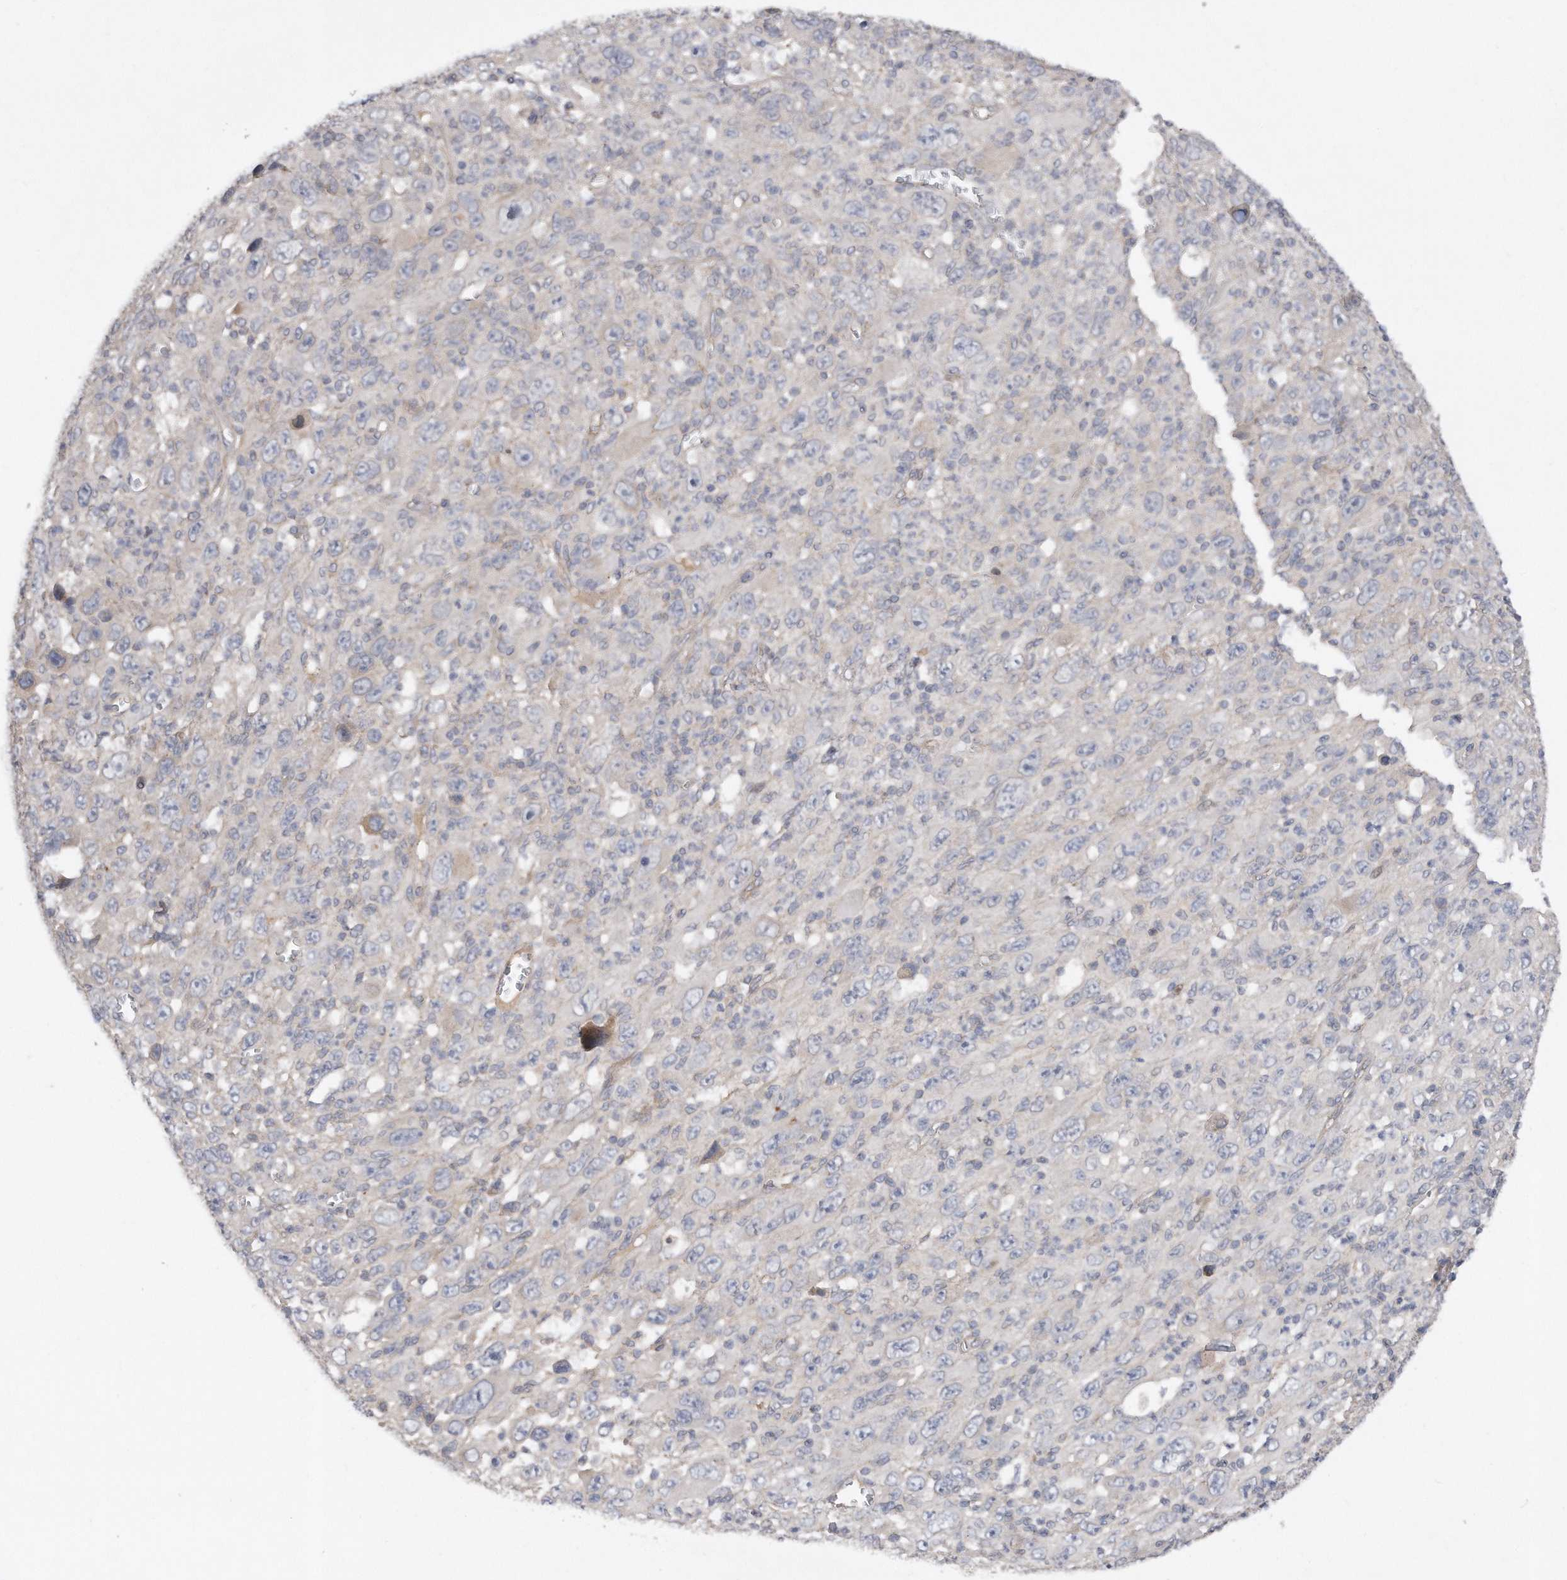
{"staining": {"intensity": "negative", "quantity": "none", "location": "none"}, "tissue": "melanoma", "cell_type": "Tumor cells", "image_type": "cancer", "snomed": [{"axis": "morphology", "description": "Malignant melanoma, Metastatic site"}, {"axis": "topography", "description": "Skin"}], "caption": "A histopathology image of human melanoma is negative for staining in tumor cells.", "gene": "CDH12", "patient": {"sex": "female", "age": 56}}